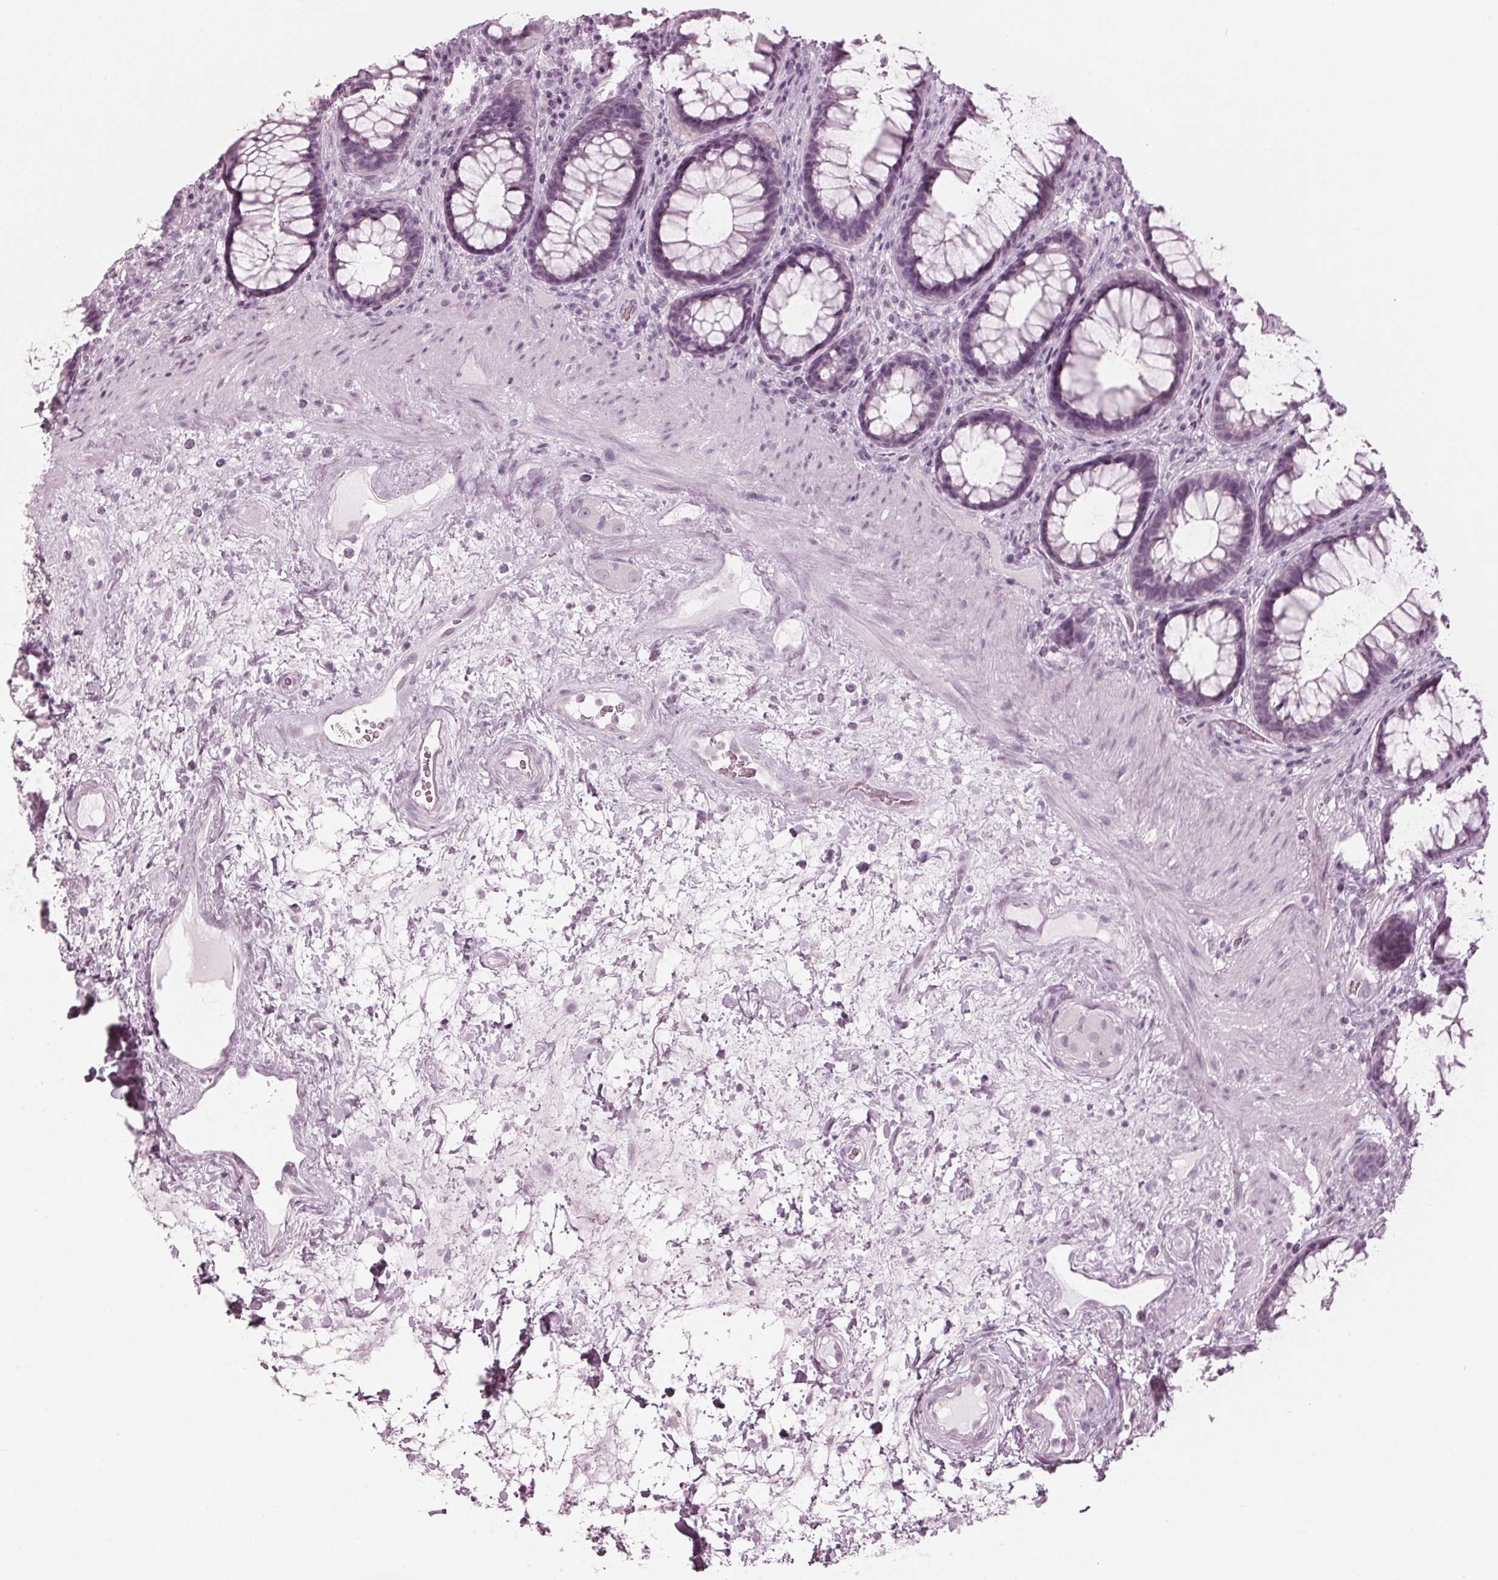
{"staining": {"intensity": "negative", "quantity": "none", "location": "none"}, "tissue": "rectum", "cell_type": "Glandular cells", "image_type": "normal", "snomed": [{"axis": "morphology", "description": "Normal tissue, NOS"}, {"axis": "topography", "description": "Rectum"}], "caption": "IHC photomicrograph of unremarkable rectum stained for a protein (brown), which demonstrates no positivity in glandular cells.", "gene": "KRT28", "patient": {"sex": "male", "age": 72}}